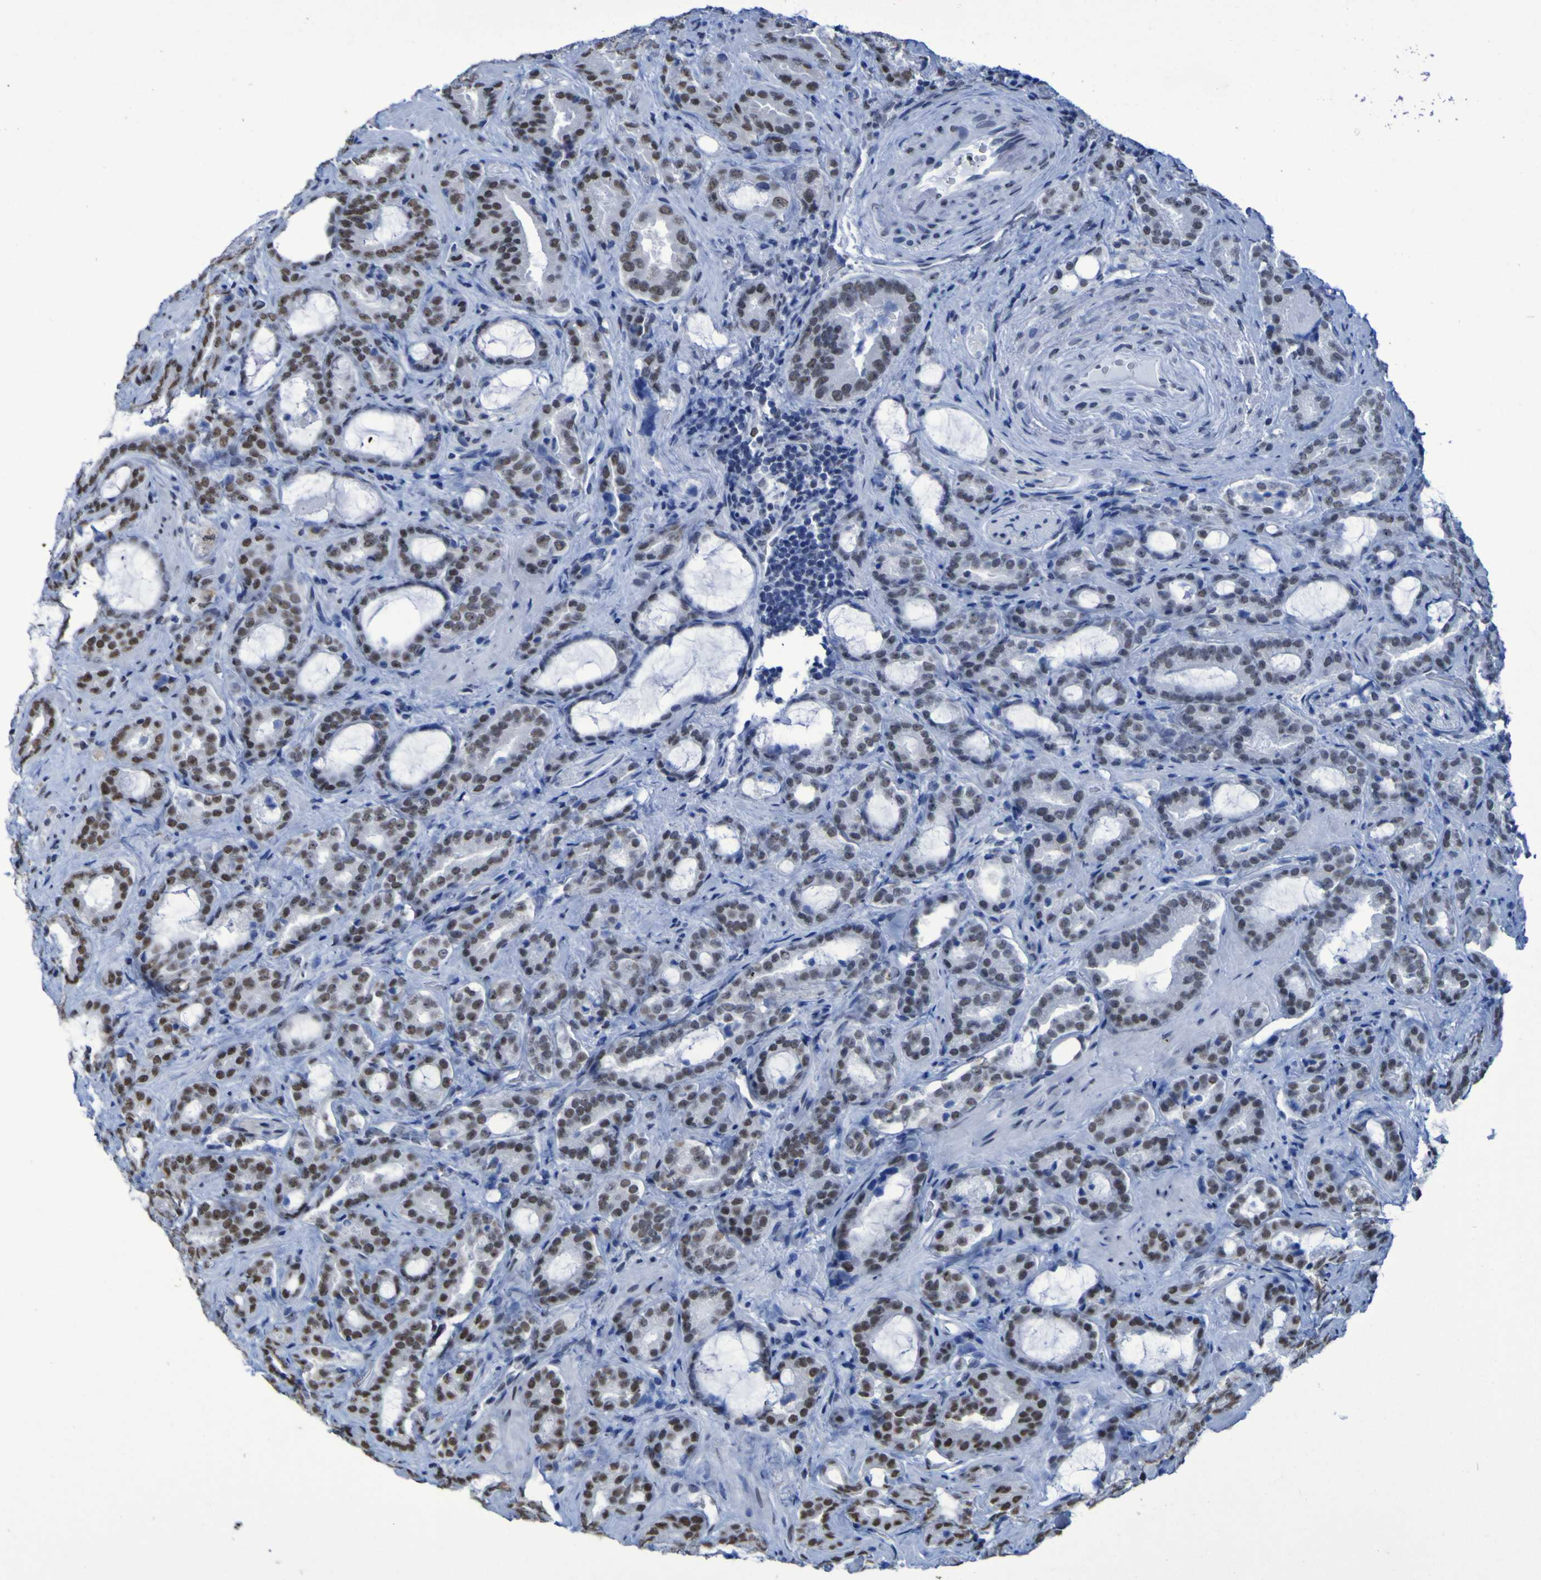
{"staining": {"intensity": "moderate", "quantity": "25%-75%", "location": "nuclear"}, "tissue": "prostate cancer", "cell_type": "Tumor cells", "image_type": "cancer", "snomed": [{"axis": "morphology", "description": "Adenocarcinoma, Low grade"}, {"axis": "topography", "description": "Prostate"}], "caption": "Adenocarcinoma (low-grade) (prostate) tissue reveals moderate nuclear expression in about 25%-75% of tumor cells, visualized by immunohistochemistry.", "gene": "HNRNPR", "patient": {"sex": "male", "age": 60}}